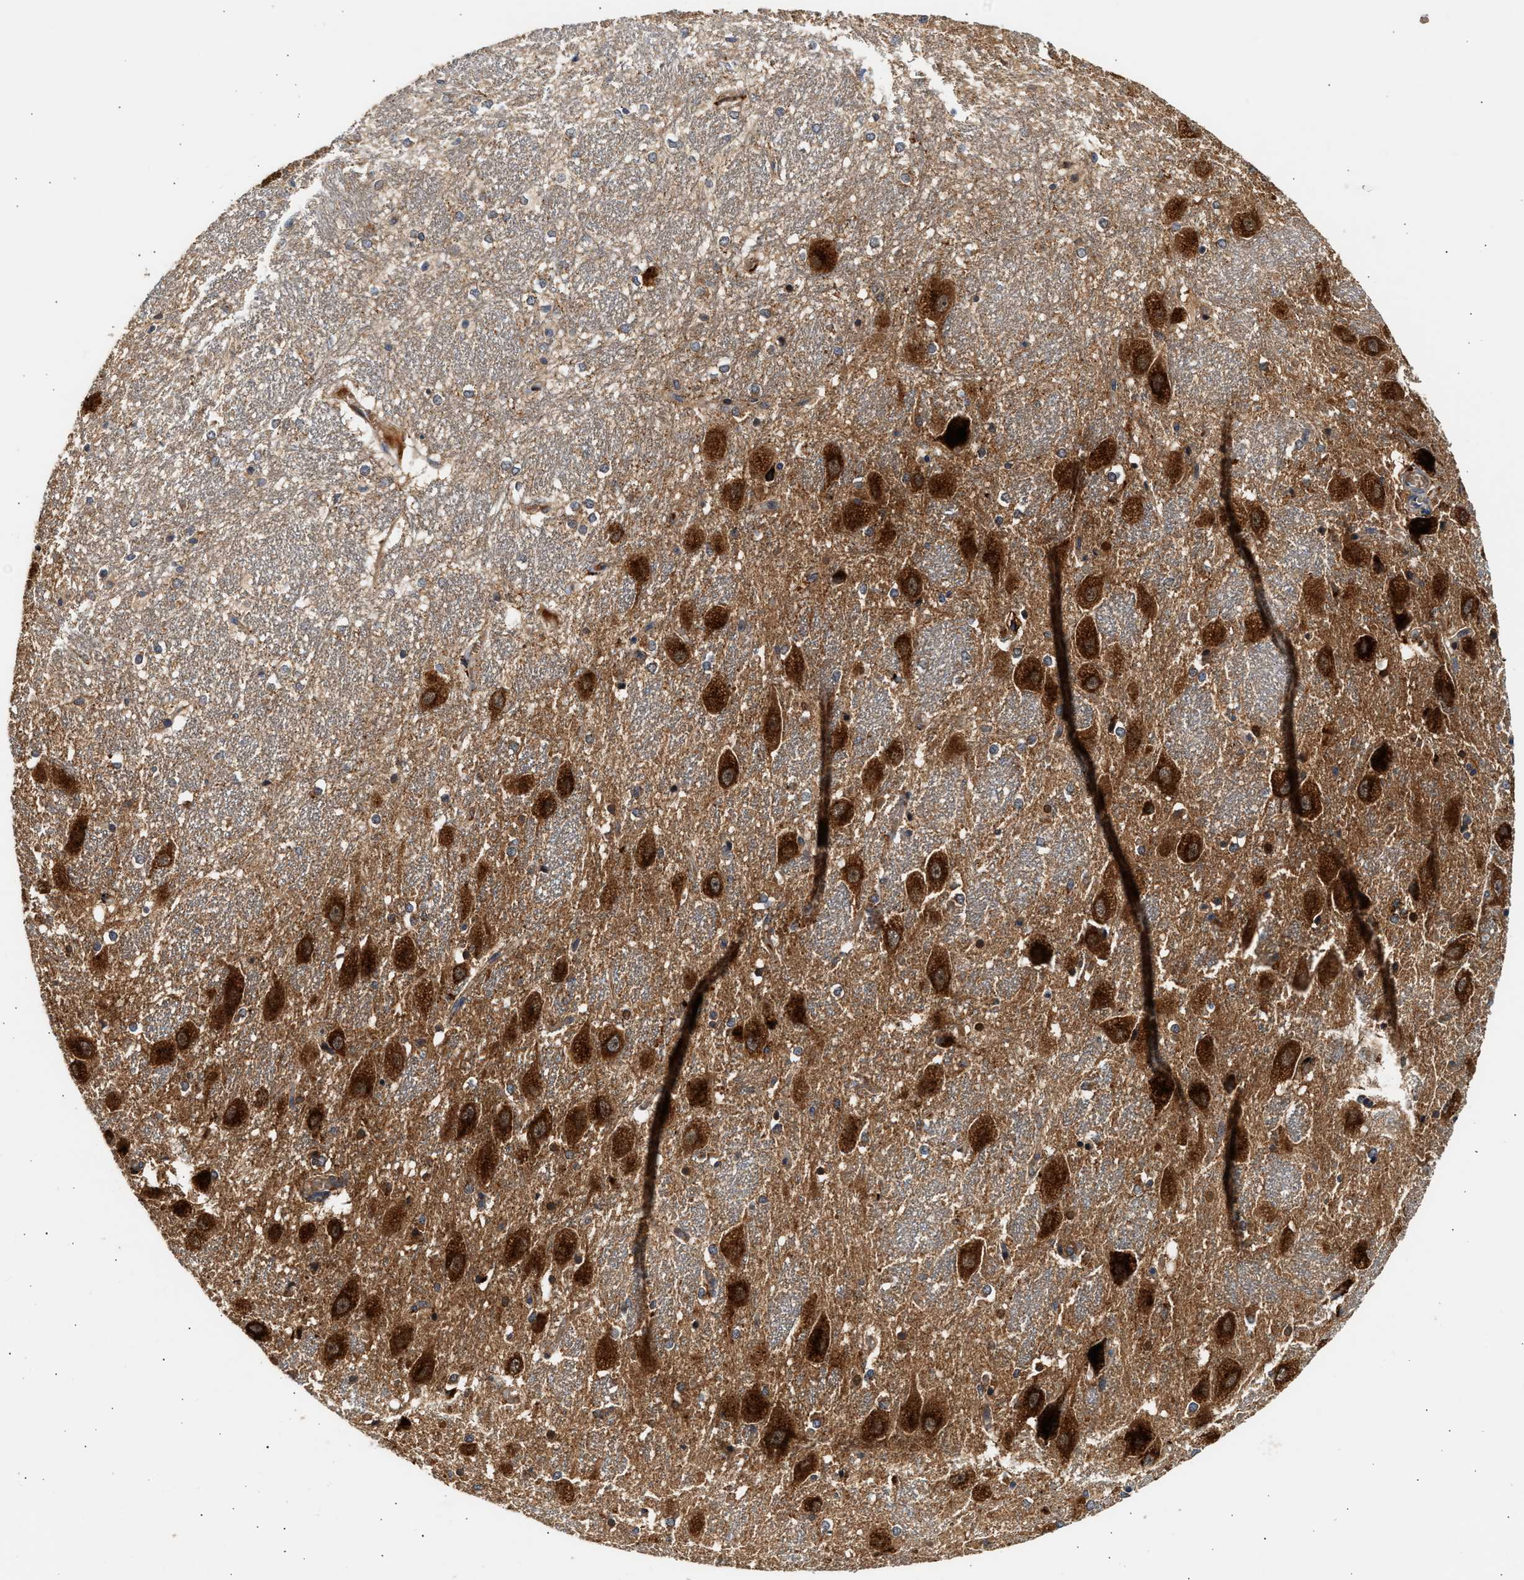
{"staining": {"intensity": "moderate", "quantity": "<25%", "location": "cytoplasmic/membranous"}, "tissue": "hippocampus", "cell_type": "Glial cells", "image_type": "normal", "snomed": [{"axis": "morphology", "description": "Normal tissue, NOS"}, {"axis": "topography", "description": "Hippocampus"}], "caption": "Moderate cytoplasmic/membranous staining is present in approximately <25% of glial cells in benign hippocampus. (Stains: DAB in brown, nuclei in blue, Microscopy: brightfield microscopy at high magnification).", "gene": "PLD3", "patient": {"sex": "female", "age": 19}}